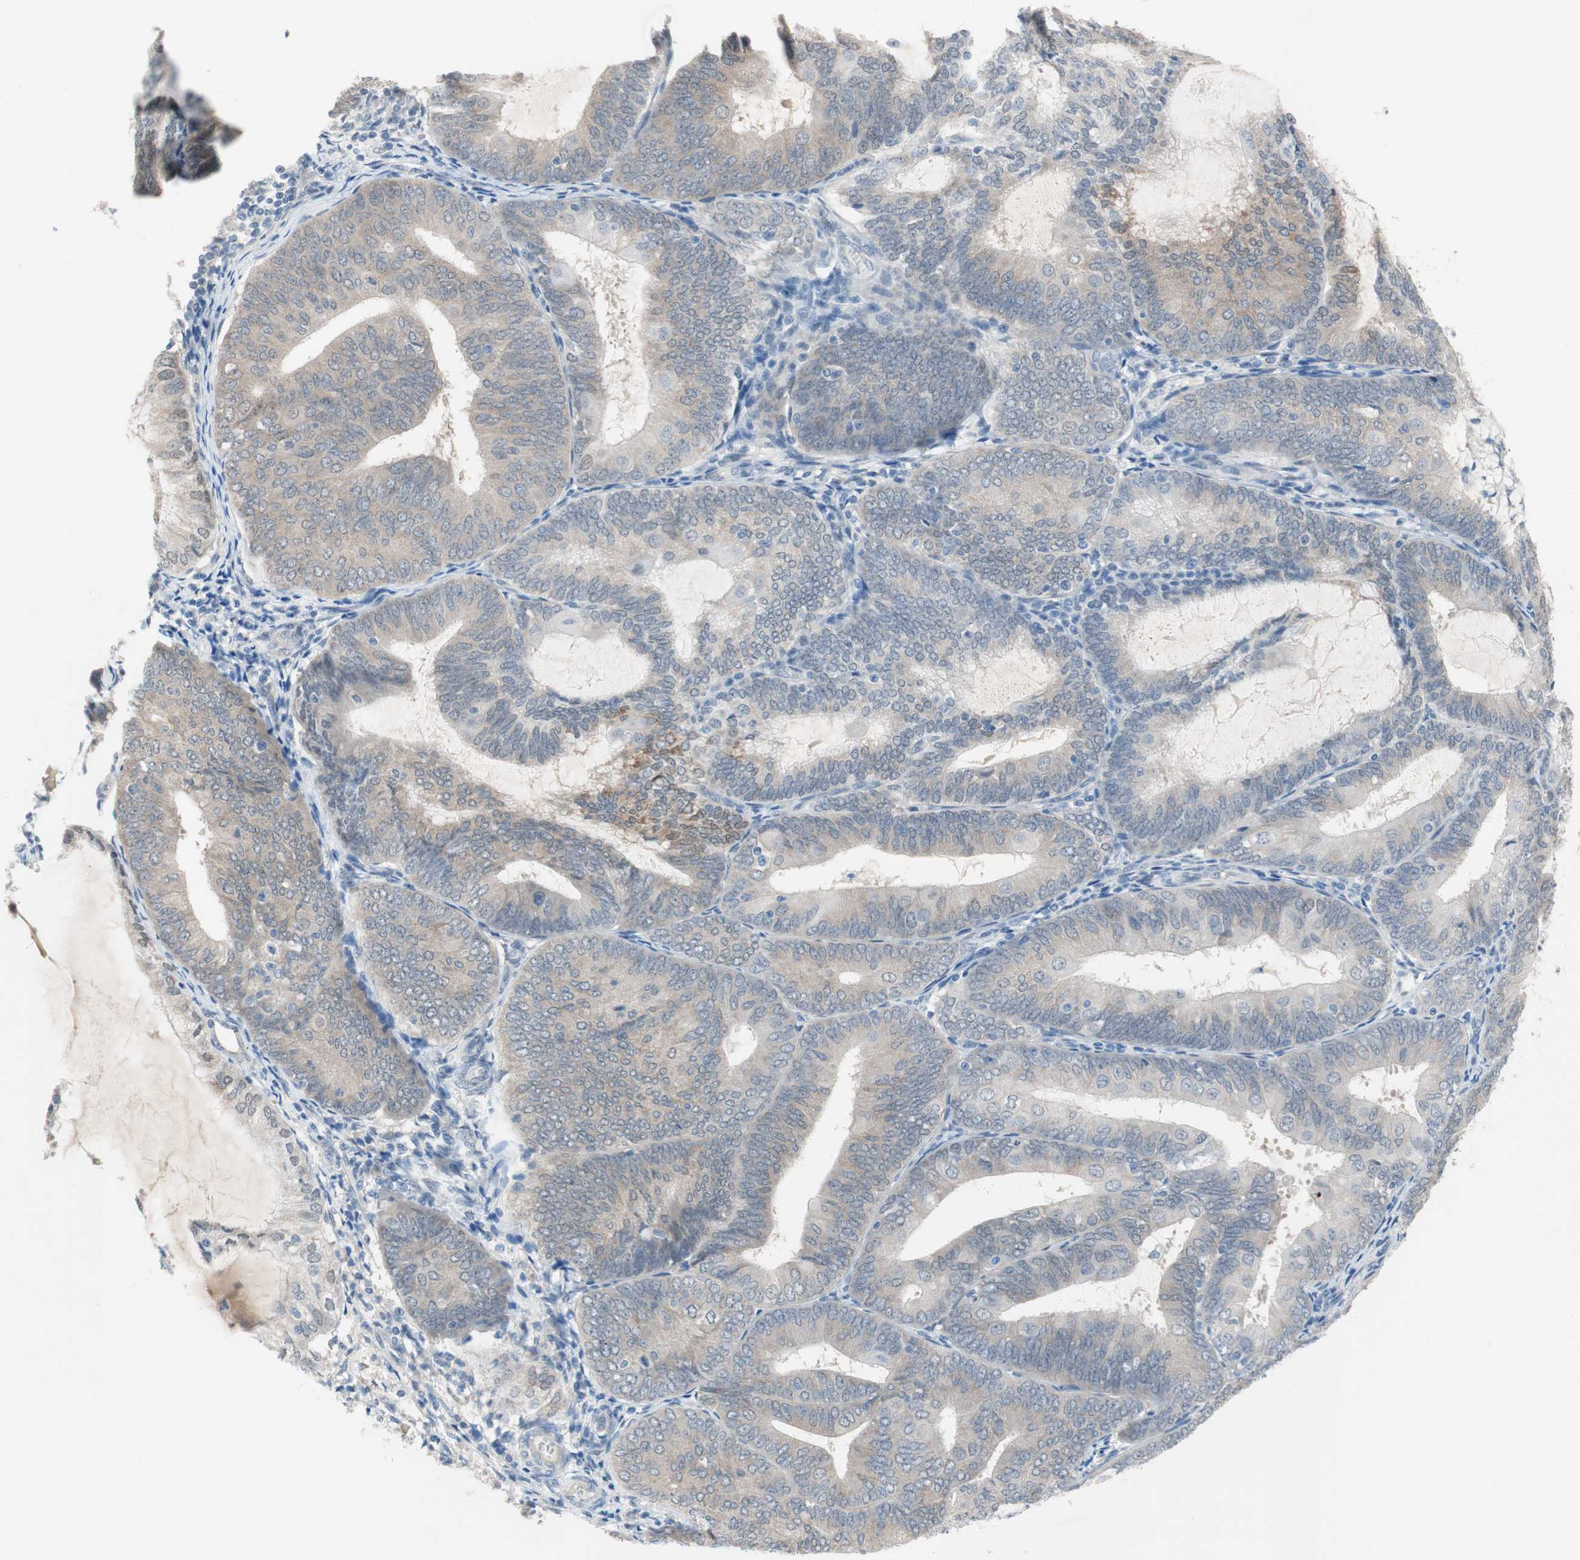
{"staining": {"intensity": "weak", "quantity": "<25%", "location": "cytoplasmic/membranous"}, "tissue": "endometrial cancer", "cell_type": "Tumor cells", "image_type": "cancer", "snomed": [{"axis": "morphology", "description": "Adenocarcinoma, NOS"}, {"axis": "topography", "description": "Endometrium"}], "caption": "Immunohistochemical staining of human endometrial cancer displays no significant positivity in tumor cells.", "gene": "GRHL1", "patient": {"sex": "female", "age": 81}}